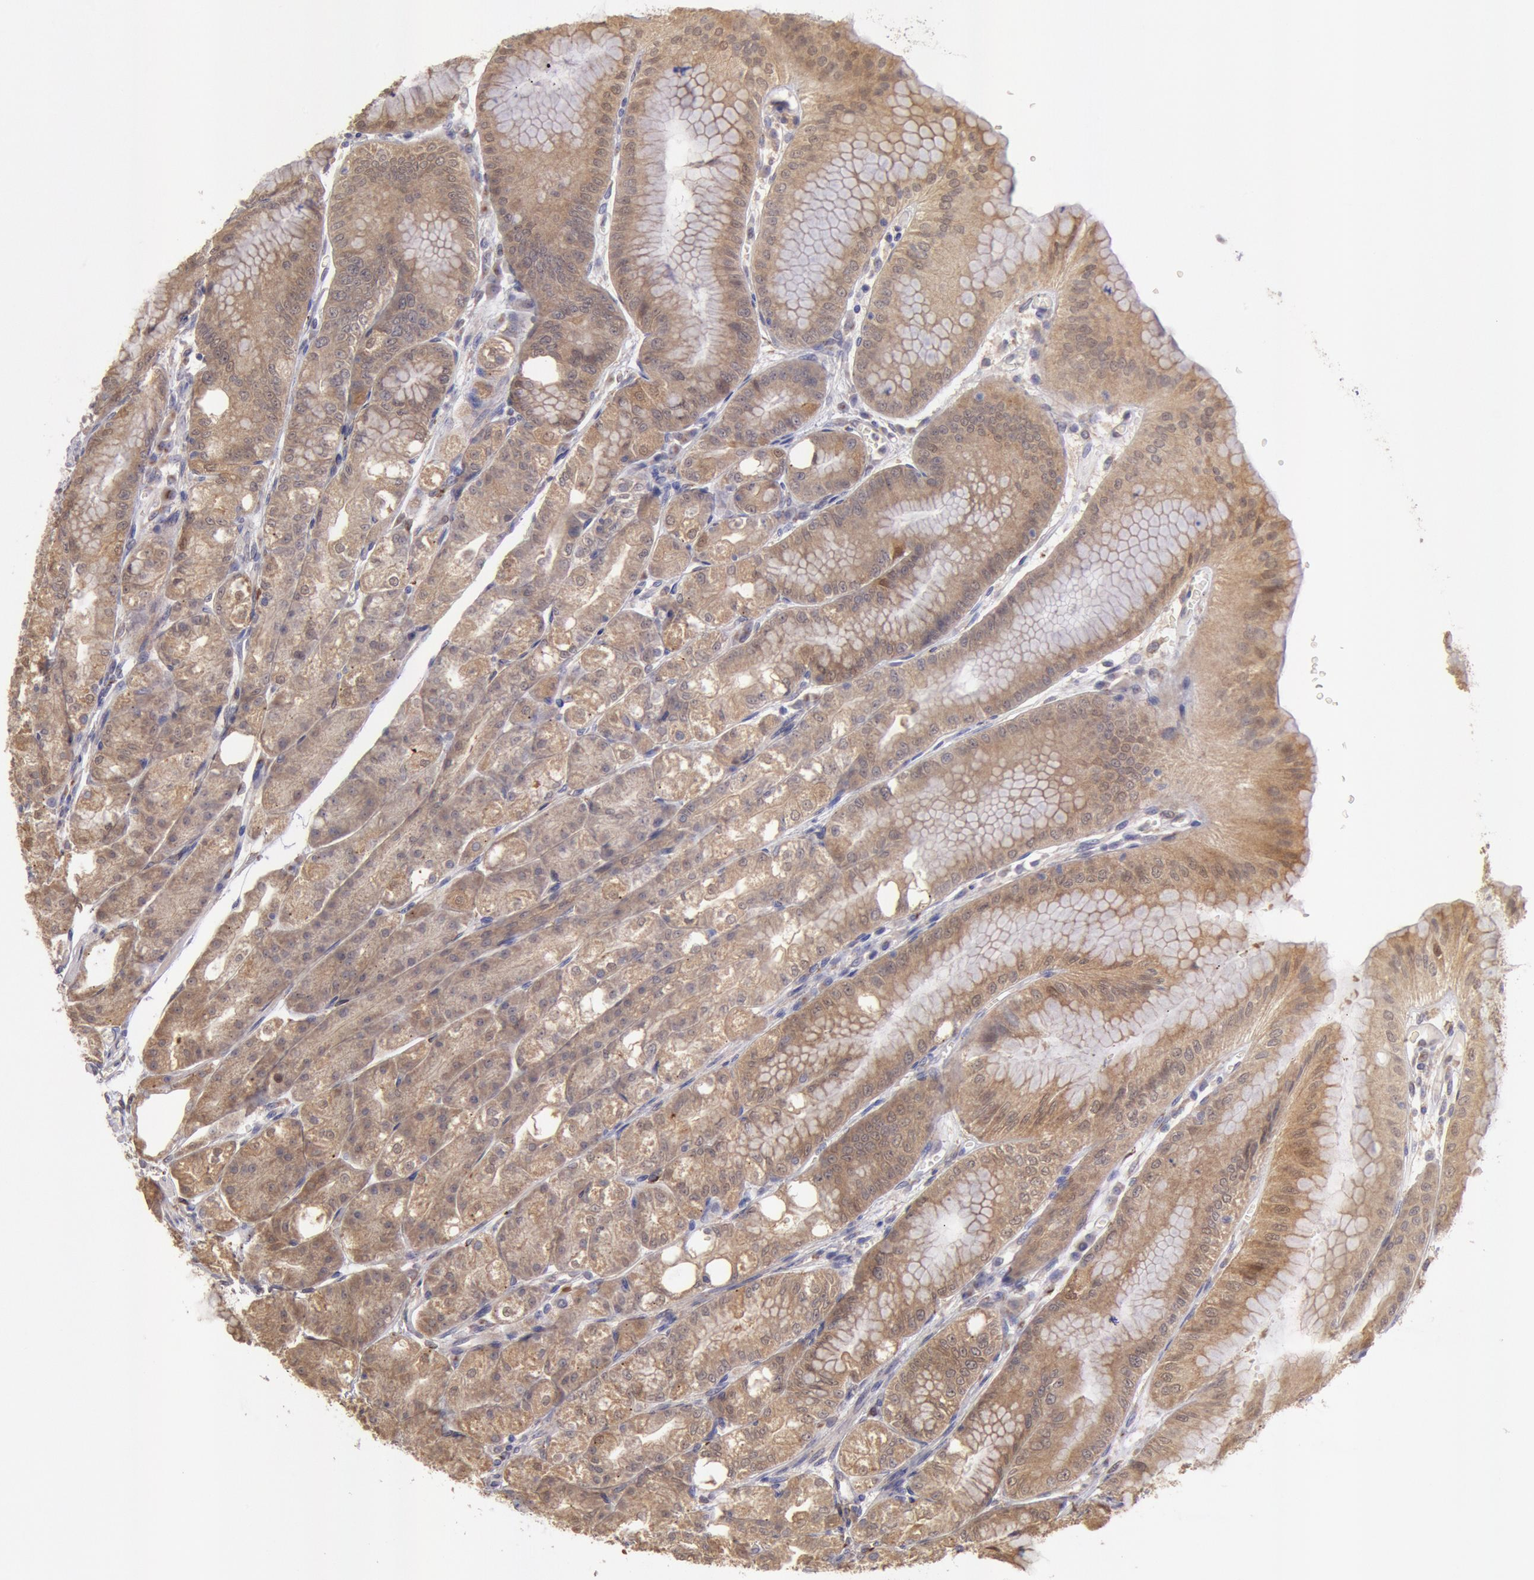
{"staining": {"intensity": "moderate", "quantity": ">75%", "location": "cytoplasmic/membranous,nuclear"}, "tissue": "stomach", "cell_type": "Glandular cells", "image_type": "normal", "snomed": [{"axis": "morphology", "description": "Normal tissue, NOS"}, {"axis": "topography", "description": "Stomach, lower"}], "caption": "Immunohistochemistry staining of unremarkable stomach, which displays medium levels of moderate cytoplasmic/membranous,nuclear staining in about >75% of glandular cells indicating moderate cytoplasmic/membranous,nuclear protein staining. The staining was performed using DAB (brown) for protein detection and nuclei were counterstained in hematoxylin (blue).", "gene": "COMT", "patient": {"sex": "male", "age": 71}}